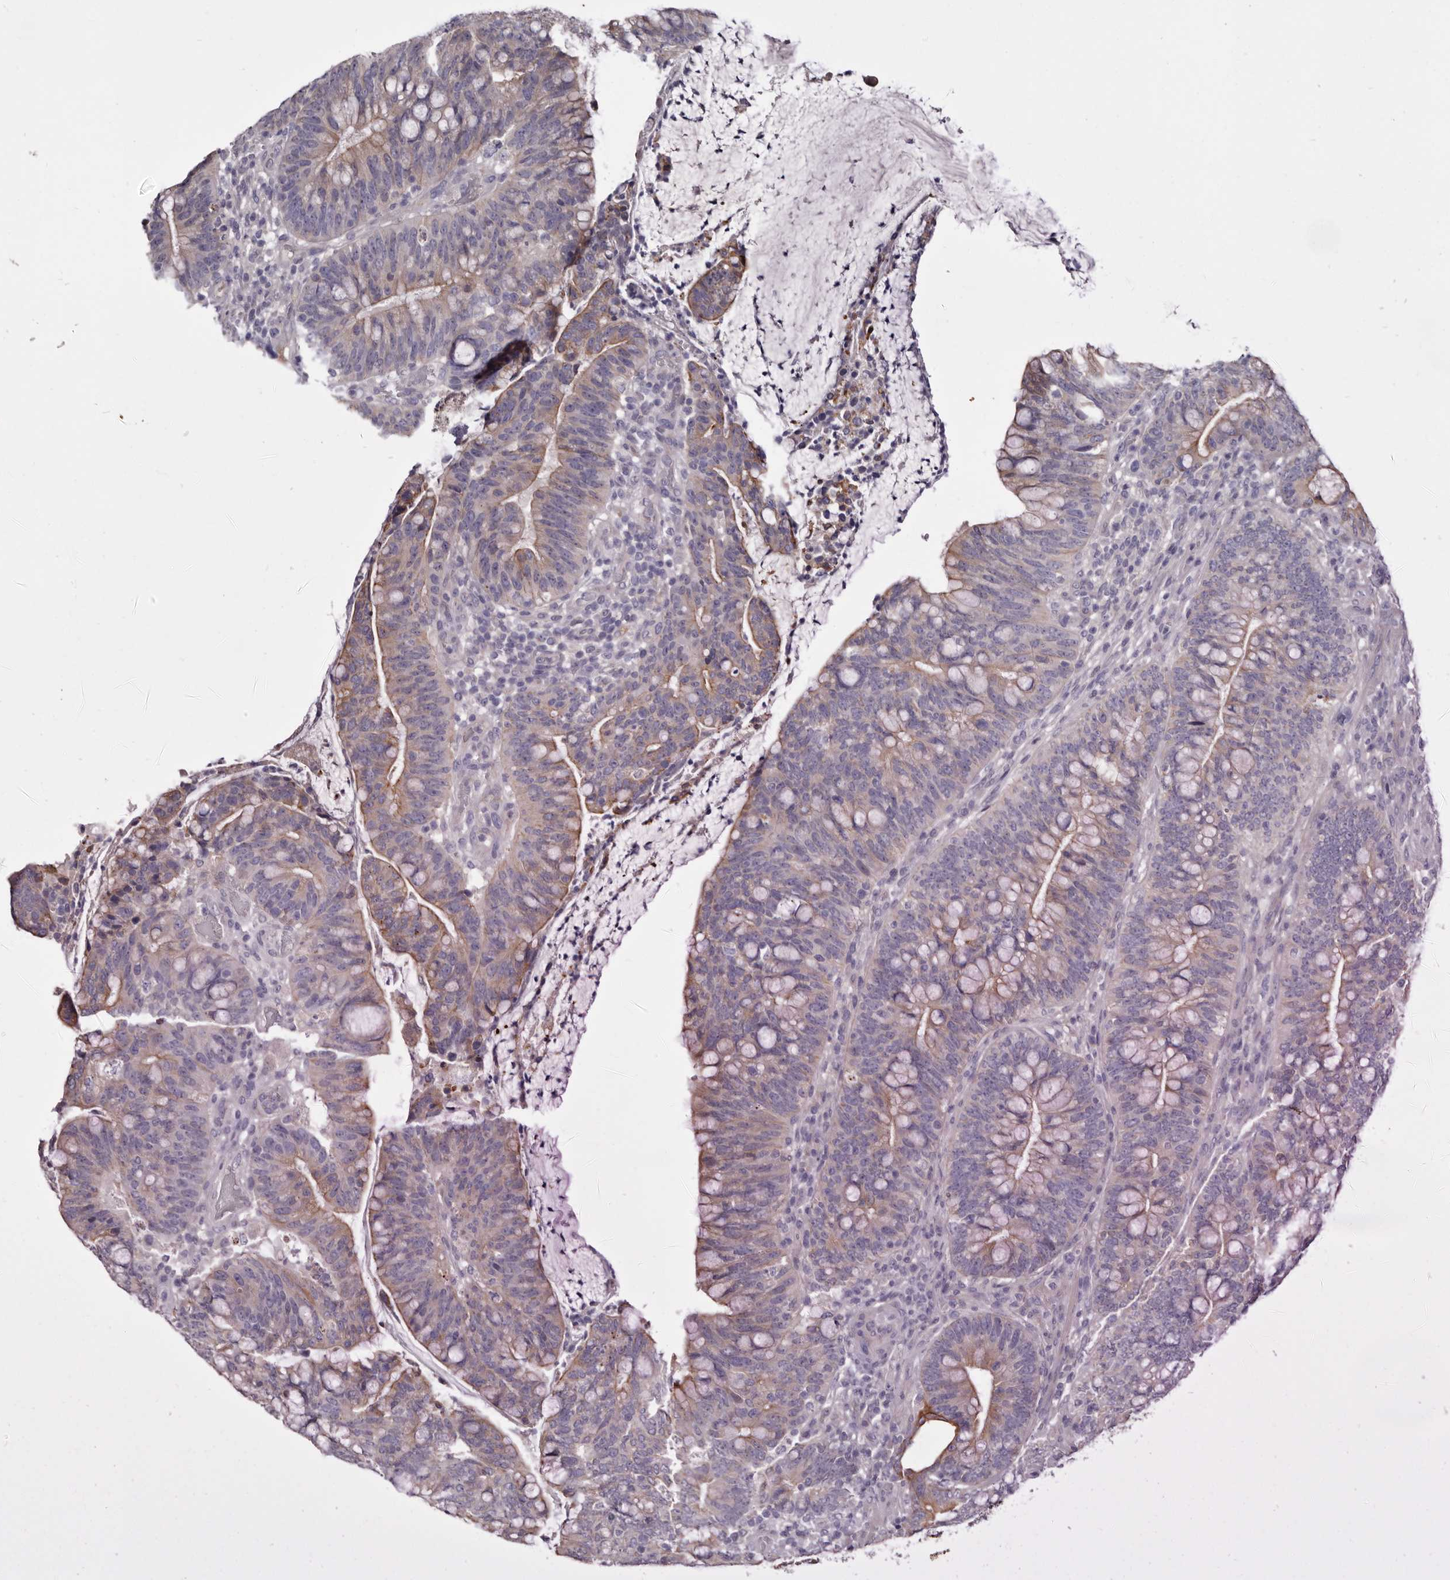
{"staining": {"intensity": "moderate", "quantity": "25%-75%", "location": "cytoplasmic/membranous"}, "tissue": "colorectal cancer", "cell_type": "Tumor cells", "image_type": "cancer", "snomed": [{"axis": "morphology", "description": "Adenocarcinoma, NOS"}, {"axis": "topography", "description": "Colon"}], "caption": "Tumor cells display medium levels of moderate cytoplasmic/membranous staining in about 25%-75% of cells in human adenocarcinoma (colorectal).", "gene": "STK16", "patient": {"sex": "female", "age": 66}}